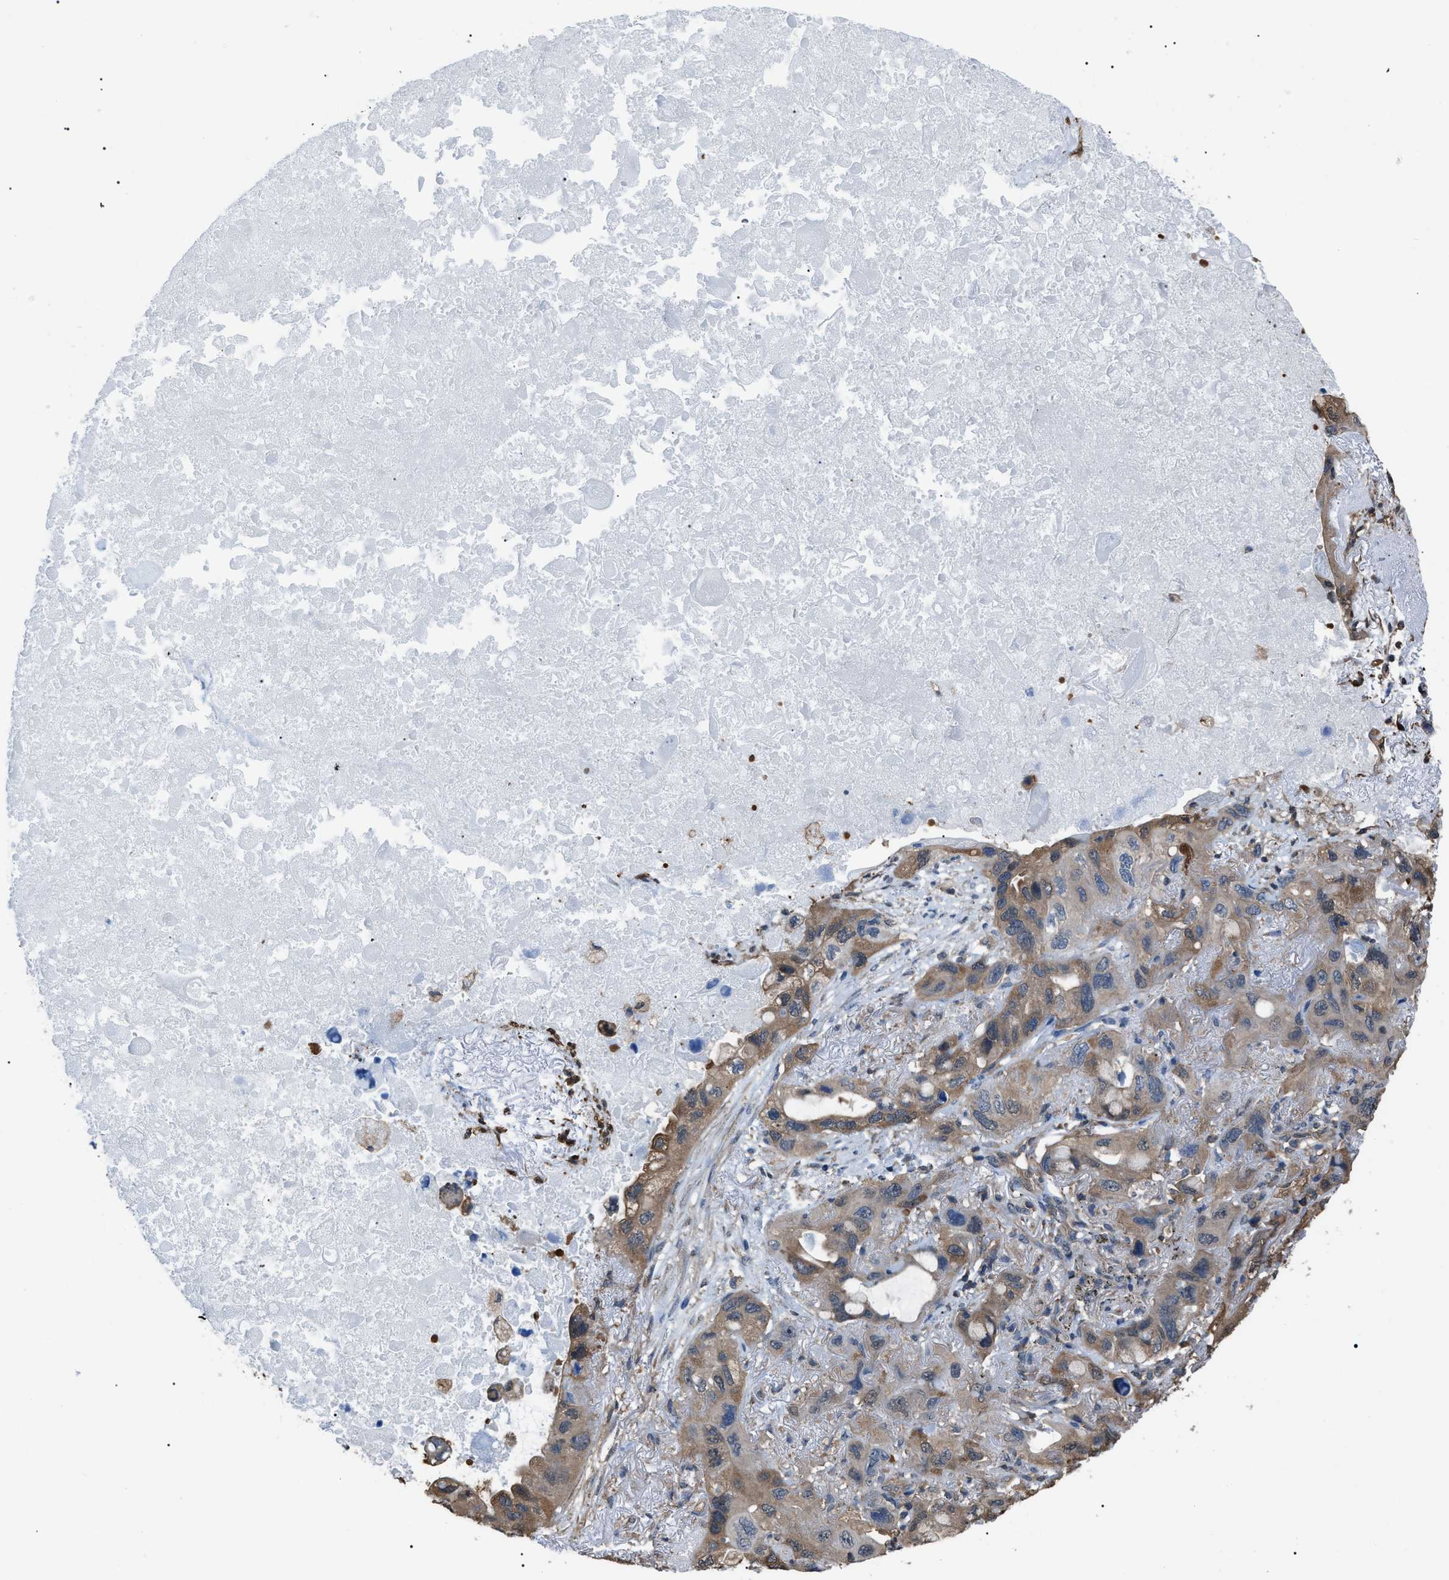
{"staining": {"intensity": "weak", "quantity": ">75%", "location": "cytoplasmic/membranous"}, "tissue": "lung cancer", "cell_type": "Tumor cells", "image_type": "cancer", "snomed": [{"axis": "morphology", "description": "Squamous cell carcinoma, NOS"}, {"axis": "topography", "description": "Lung"}], "caption": "Lung cancer stained with DAB immunohistochemistry (IHC) exhibits low levels of weak cytoplasmic/membranous expression in approximately >75% of tumor cells. The protein is stained brown, and the nuclei are stained in blue (DAB (3,3'-diaminobenzidine) IHC with brightfield microscopy, high magnification).", "gene": "PDCD5", "patient": {"sex": "female", "age": 73}}